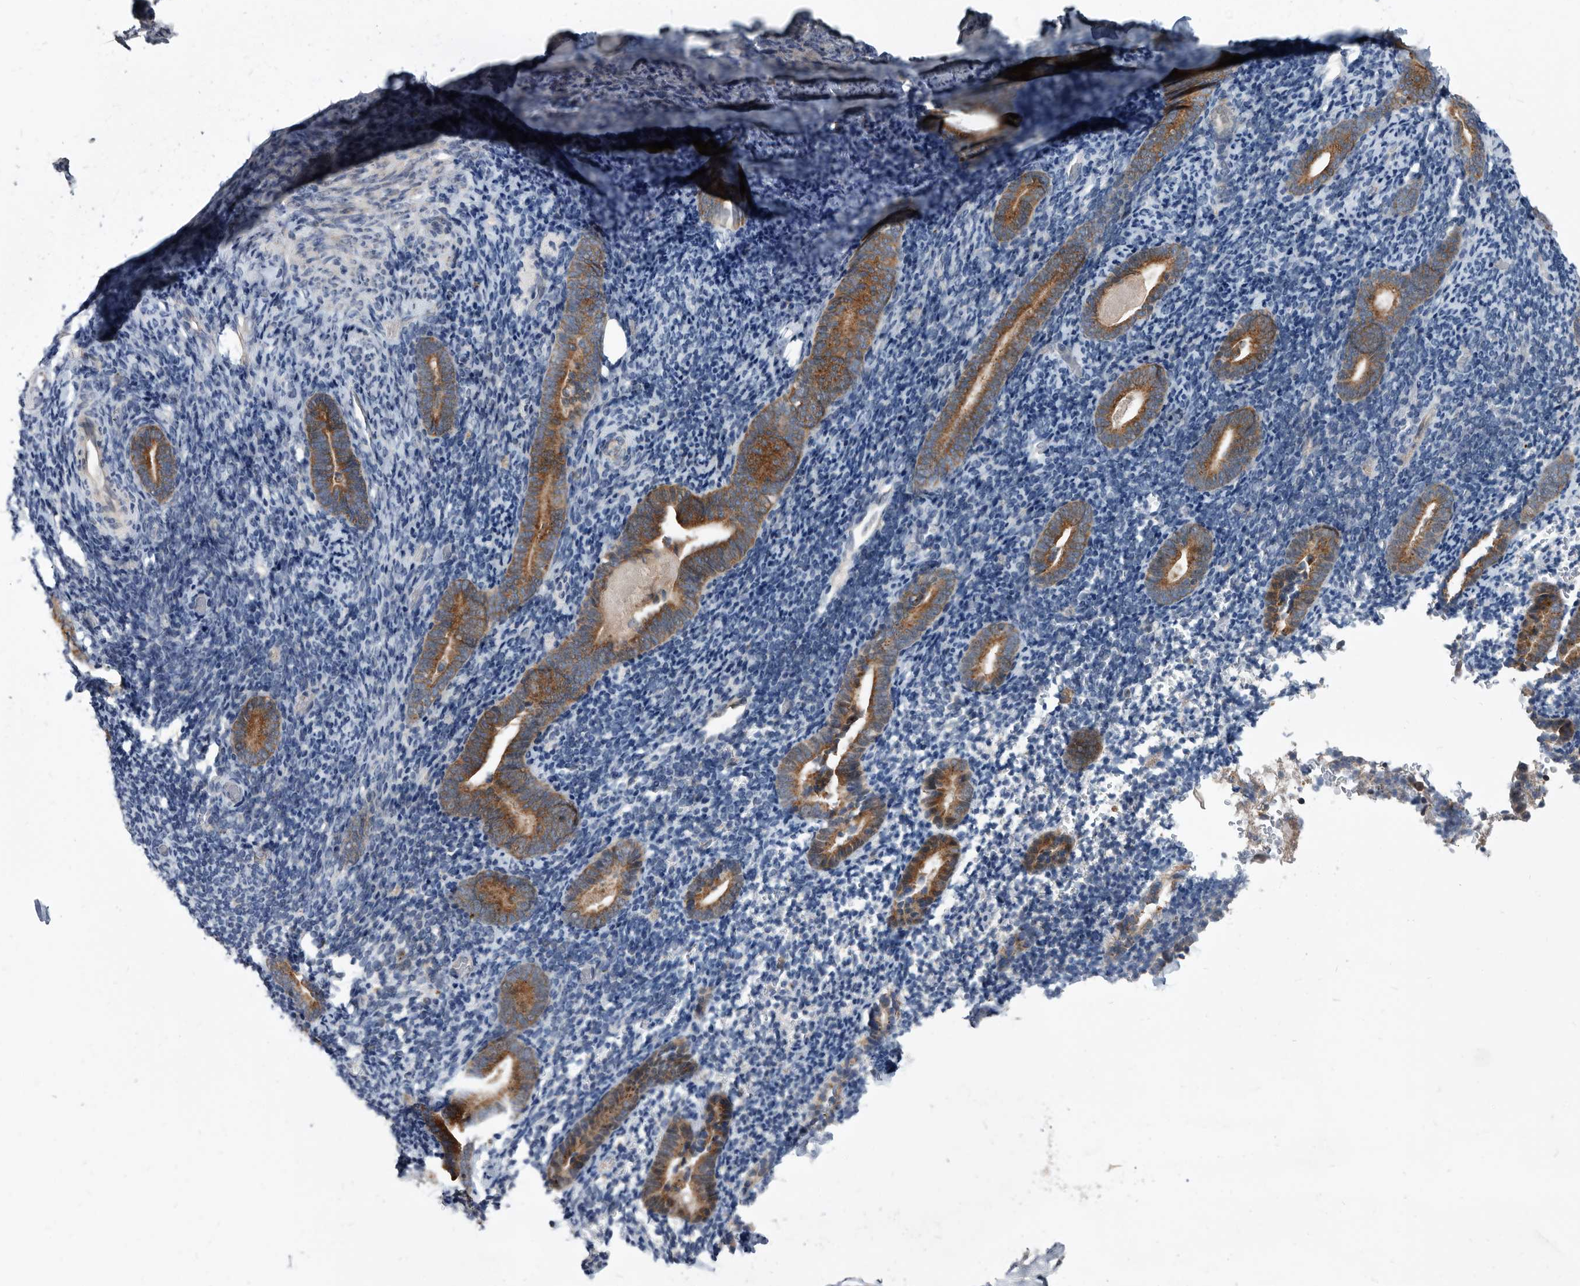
{"staining": {"intensity": "negative", "quantity": "none", "location": "none"}, "tissue": "endometrium", "cell_type": "Cells in endometrial stroma", "image_type": "normal", "snomed": [{"axis": "morphology", "description": "Normal tissue, NOS"}, {"axis": "topography", "description": "Endometrium"}], "caption": "This image is of benign endometrium stained with immunohistochemistry (IHC) to label a protein in brown with the nuclei are counter-stained blue. There is no positivity in cells in endometrial stroma. (Stains: DAB (3,3'-diaminobenzidine) immunohistochemistry with hematoxylin counter stain, Microscopy: brightfield microscopy at high magnification).", "gene": "APEH", "patient": {"sex": "female", "age": 51}}